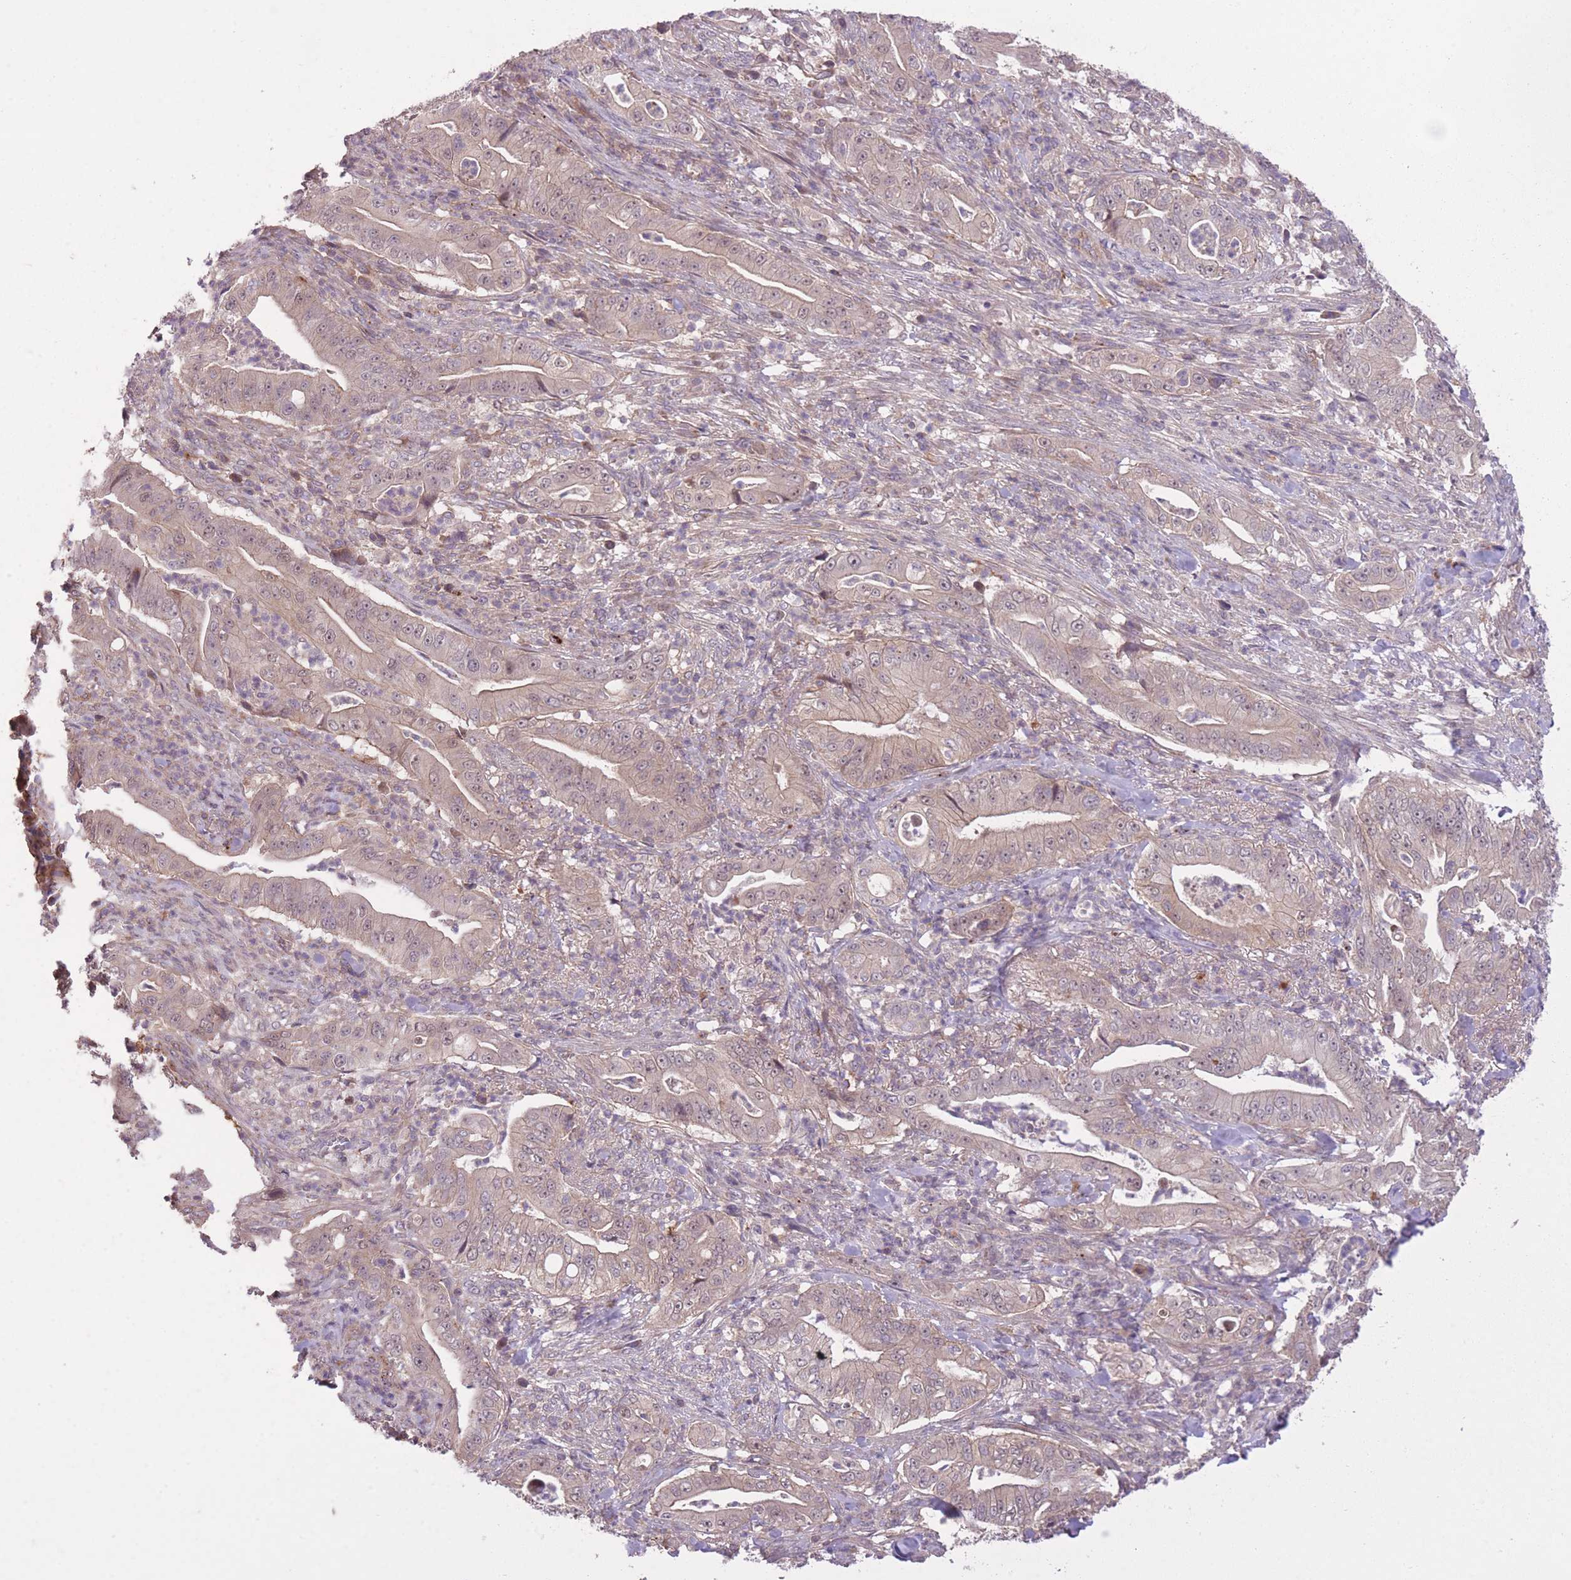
{"staining": {"intensity": "weak", "quantity": "25%-75%", "location": "cytoplasmic/membranous,nuclear"}, "tissue": "pancreatic cancer", "cell_type": "Tumor cells", "image_type": "cancer", "snomed": [{"axis": "morphology", "description": "Adenocarcinoma, NOS"}, {"axis": "topography", "description": "Pancreas"}], "caption": "Immunohistochemical staining of human adenocarcinoma (pancreatic) demonstrates low levels of weak cytoplasmic/membranous and nuclear staining in about 25%-75% of tumor cells.", "gene": "POLR3F", "patient": {"sex": "male", "age": 71}}